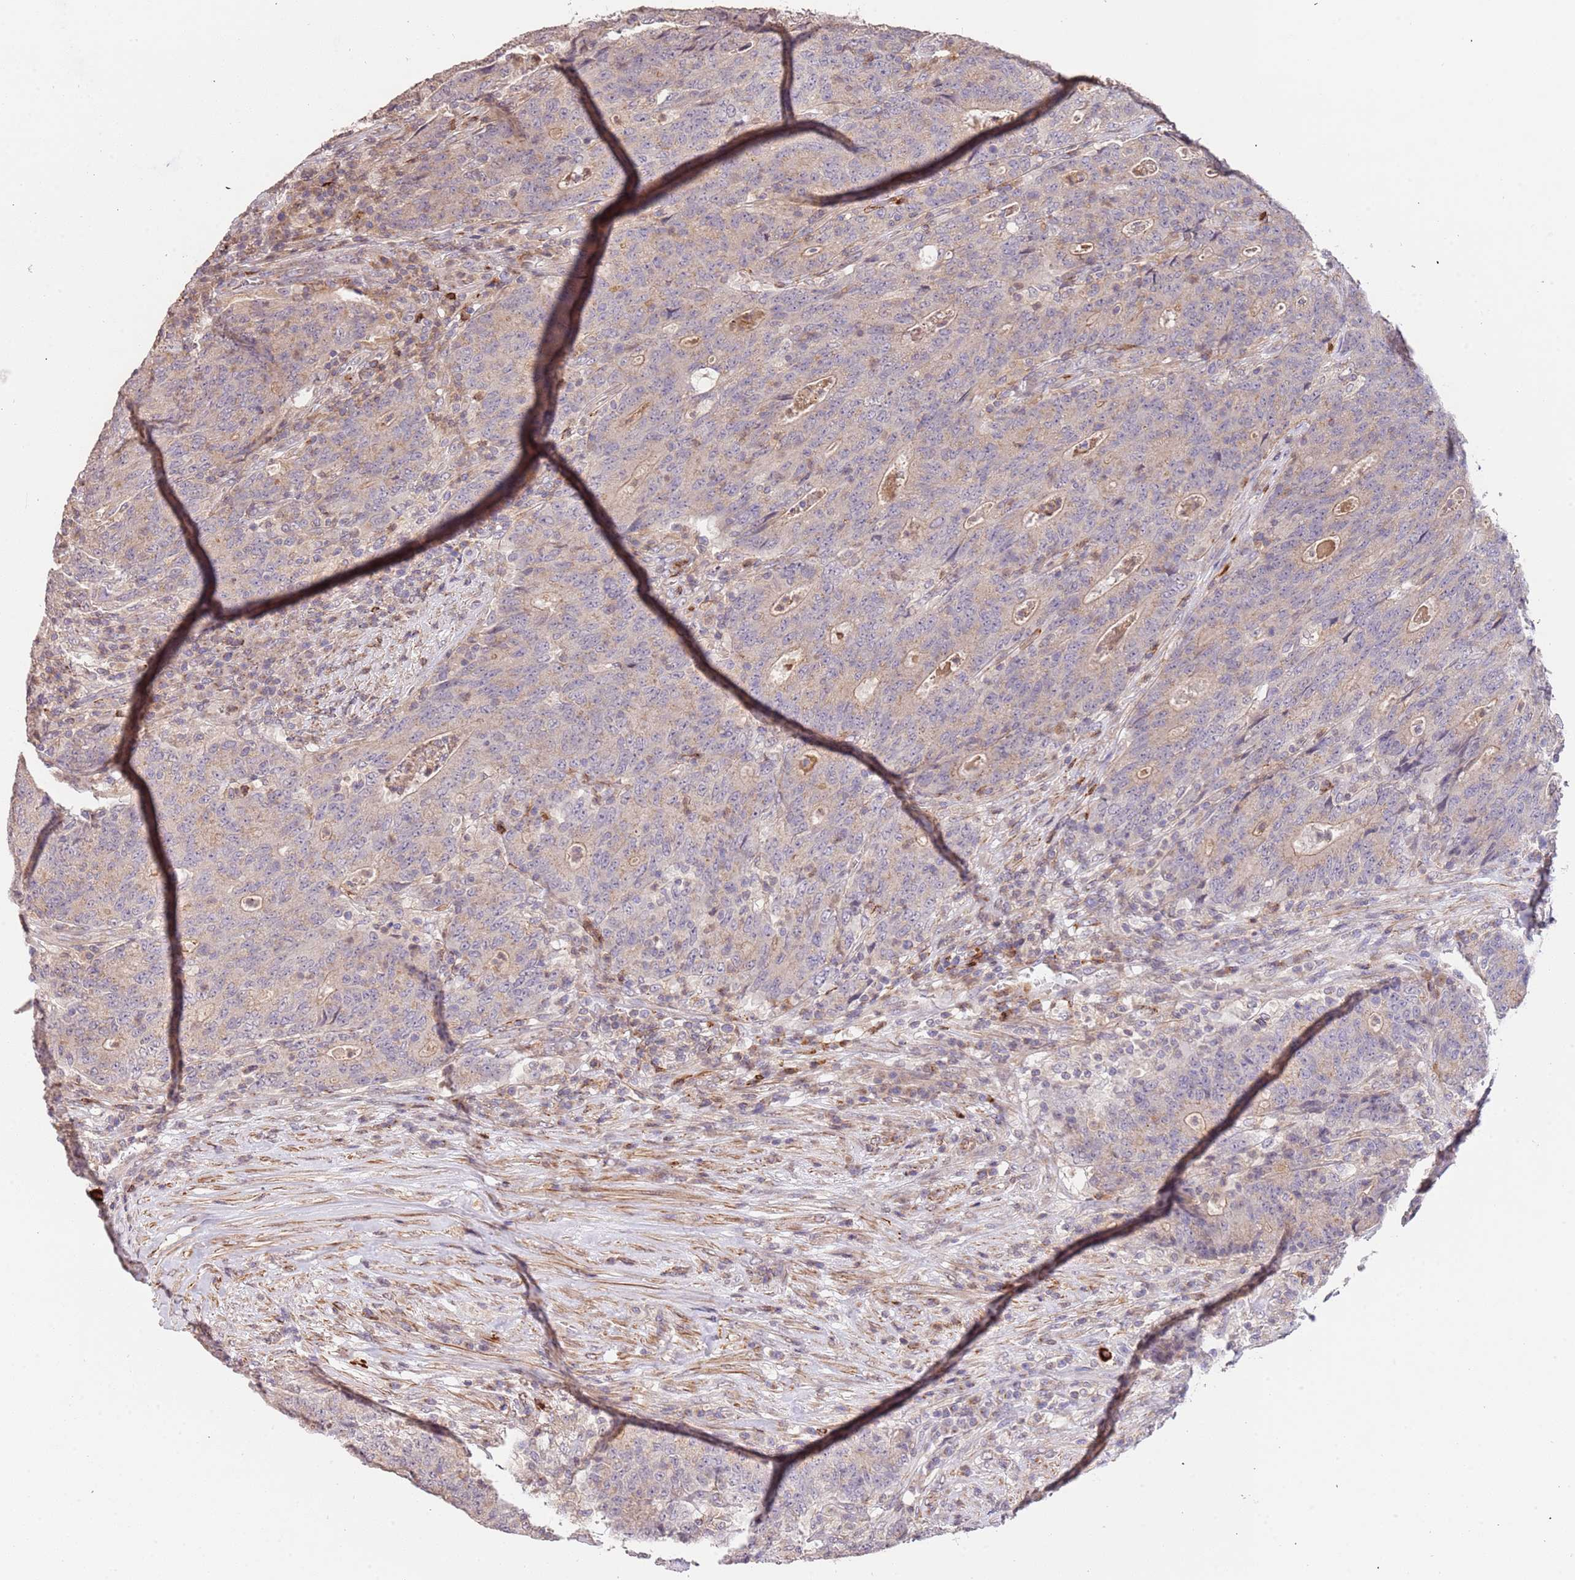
{"staining": {"intensity": "weak", "quantity": "25%-75%", "location": "cytoplasmic/membranous"}, "tissue": "colorectal cancer", "cell_type": "Tumor cells", "image_type": "cancer", "snomed": [{"axis": "morphology", "description": "Adenocarcinoma, NOS"}, {"axis": "topography", "description": "Colon"}], "caption": "This is a photomicrograph of IHC staining of colorectal cancer (adenocarcinoma), which shows weak positivity in the cytoplasmic/membranous of tumor cells.", "gene": "SLC16A4", "patient": {"sex": "female", "age": 75}}